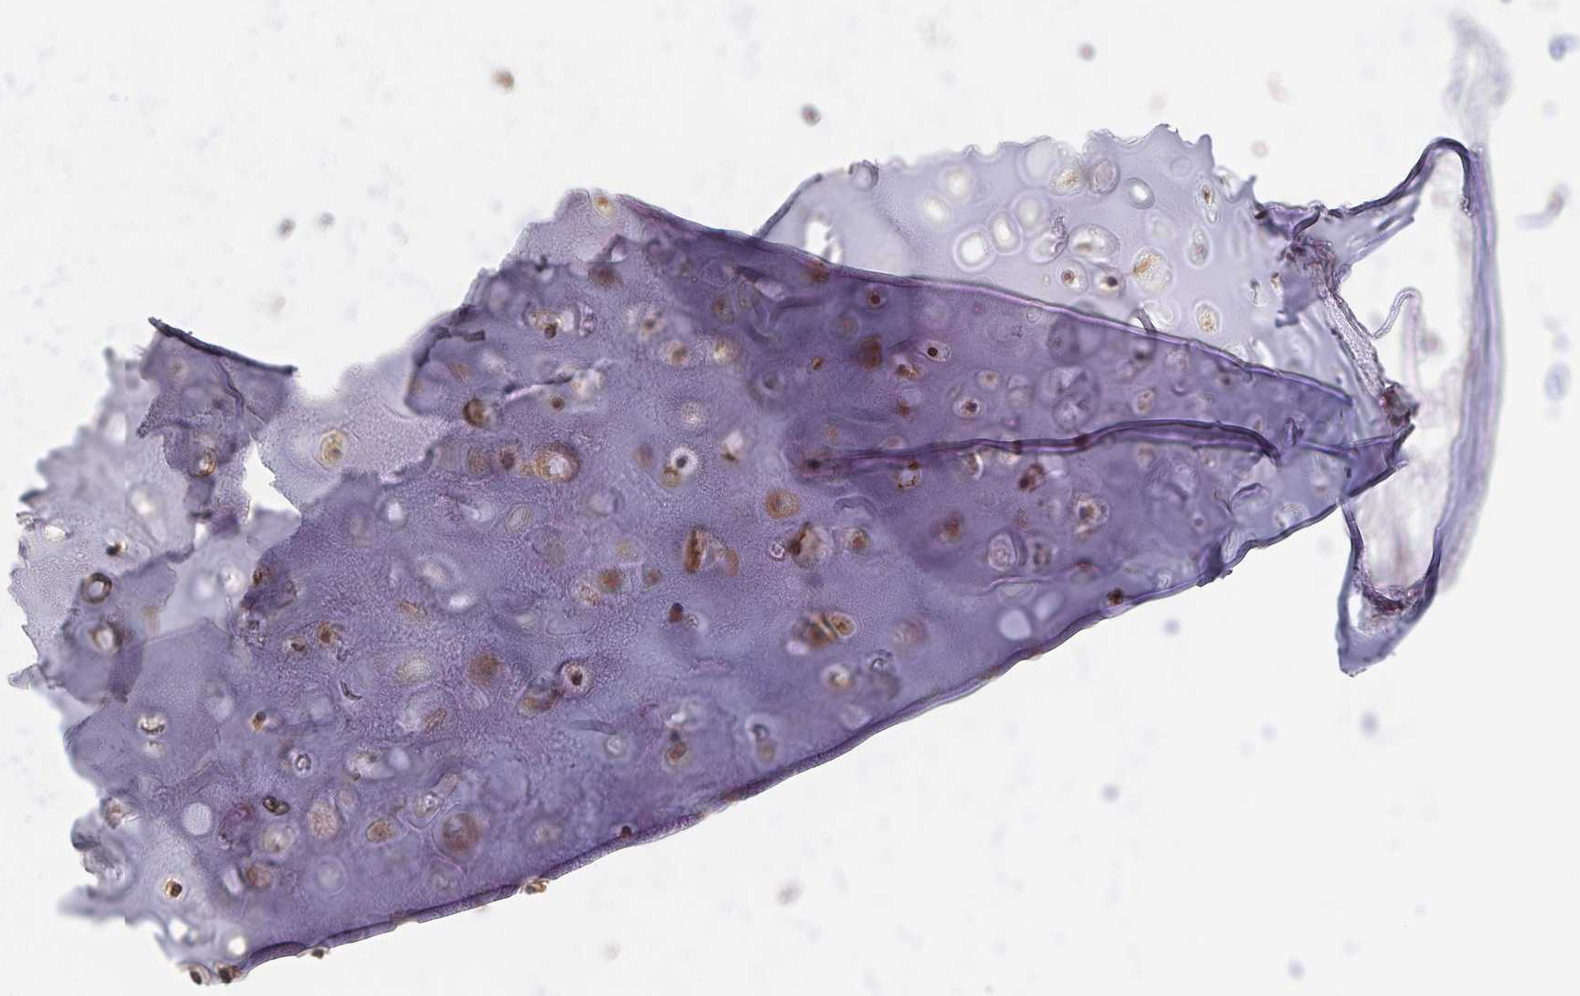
{"staining": {"intensity": "moderate", "quantity": "25%-75%", "location": "cytoplasmic/membranous,nuclear"}, "tissue": "soft tissue", "cell_type": "Chondrocytes", "image_type": "normal", "snomed": [{"axis": "morphology", "description": "Normal tissue, NOS"}, {"axis": "topography", "description": "Lymph node"}, {"axis": "topography", "description": "Cartilage tissue"}, {"axis": "topography", "description": "Bronchus"}], "caption": "Protein positivity by immunohistochemistry (IHC) demonstrates moderate cytoplasmic/membranous,nuclear positivity in approximately 25%-75% of chondrocytes in unremarkable soft tissue.", "gene": "RAB9B", "patient": {"sex": "female", "age": 70}}